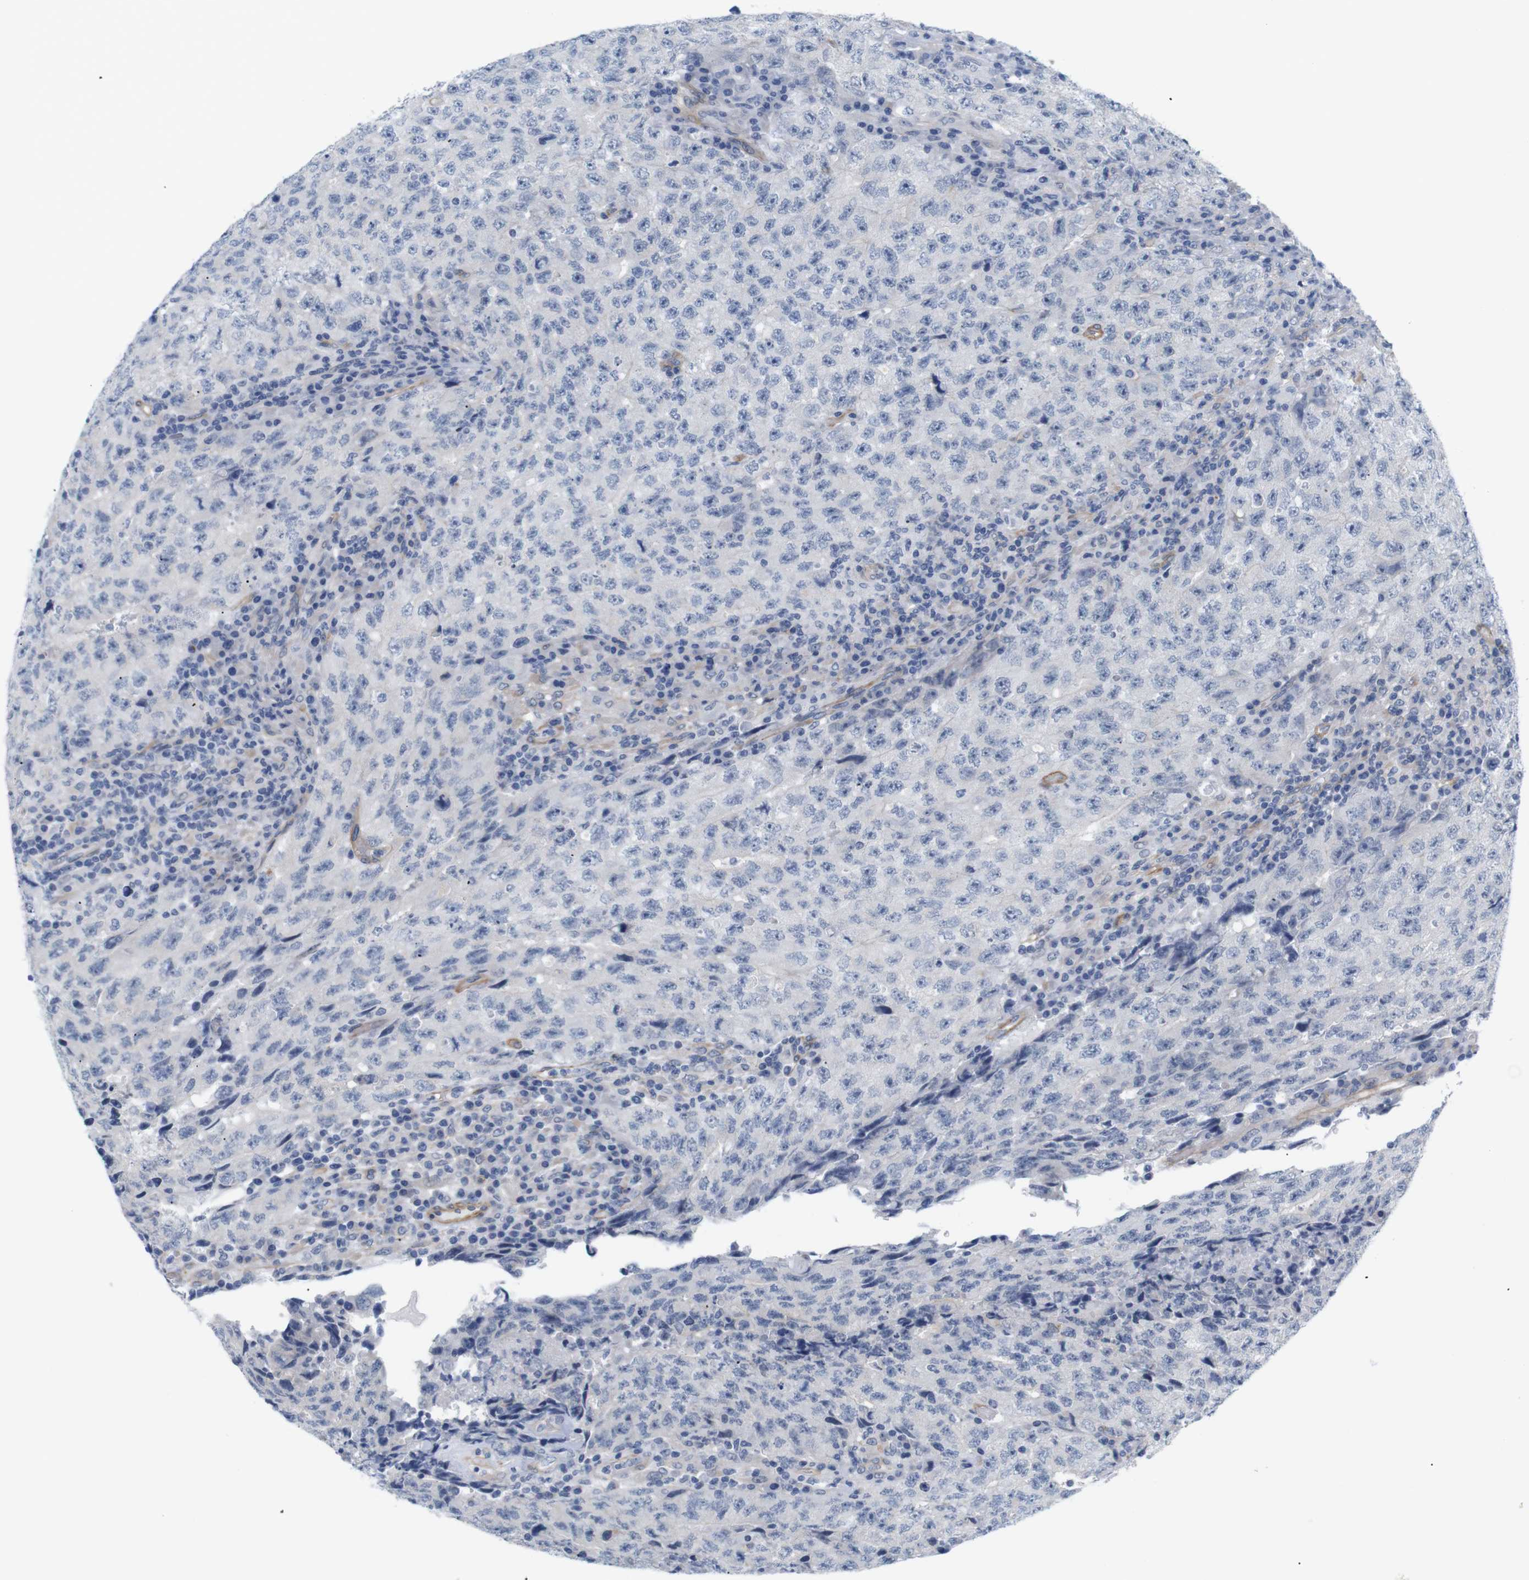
{"staining": {"intensity": "negative", "quantity": "none", "location": "none"}, "tissue": "testis cancer", "cell_type": "Tumor cells", "image_type": "cancer", "snomed": [{"axis": "morphology", "description": "Necrosis, NOS"}, {"axis": "morphology", "description": "Carcinoma, Embryonal, NOS"}, {"axis": "topography", "description": "Testis"}], "caption": "This photomicrograph is of testis embryonal carcinoma stained with immunohistochemistry (IHC) to label a protein in brown with the nuclei are counter-stained blue. There is no positivity in tumor cells.", "gene": "STMN3", "patient": {"sex": "male", "age": 19}}